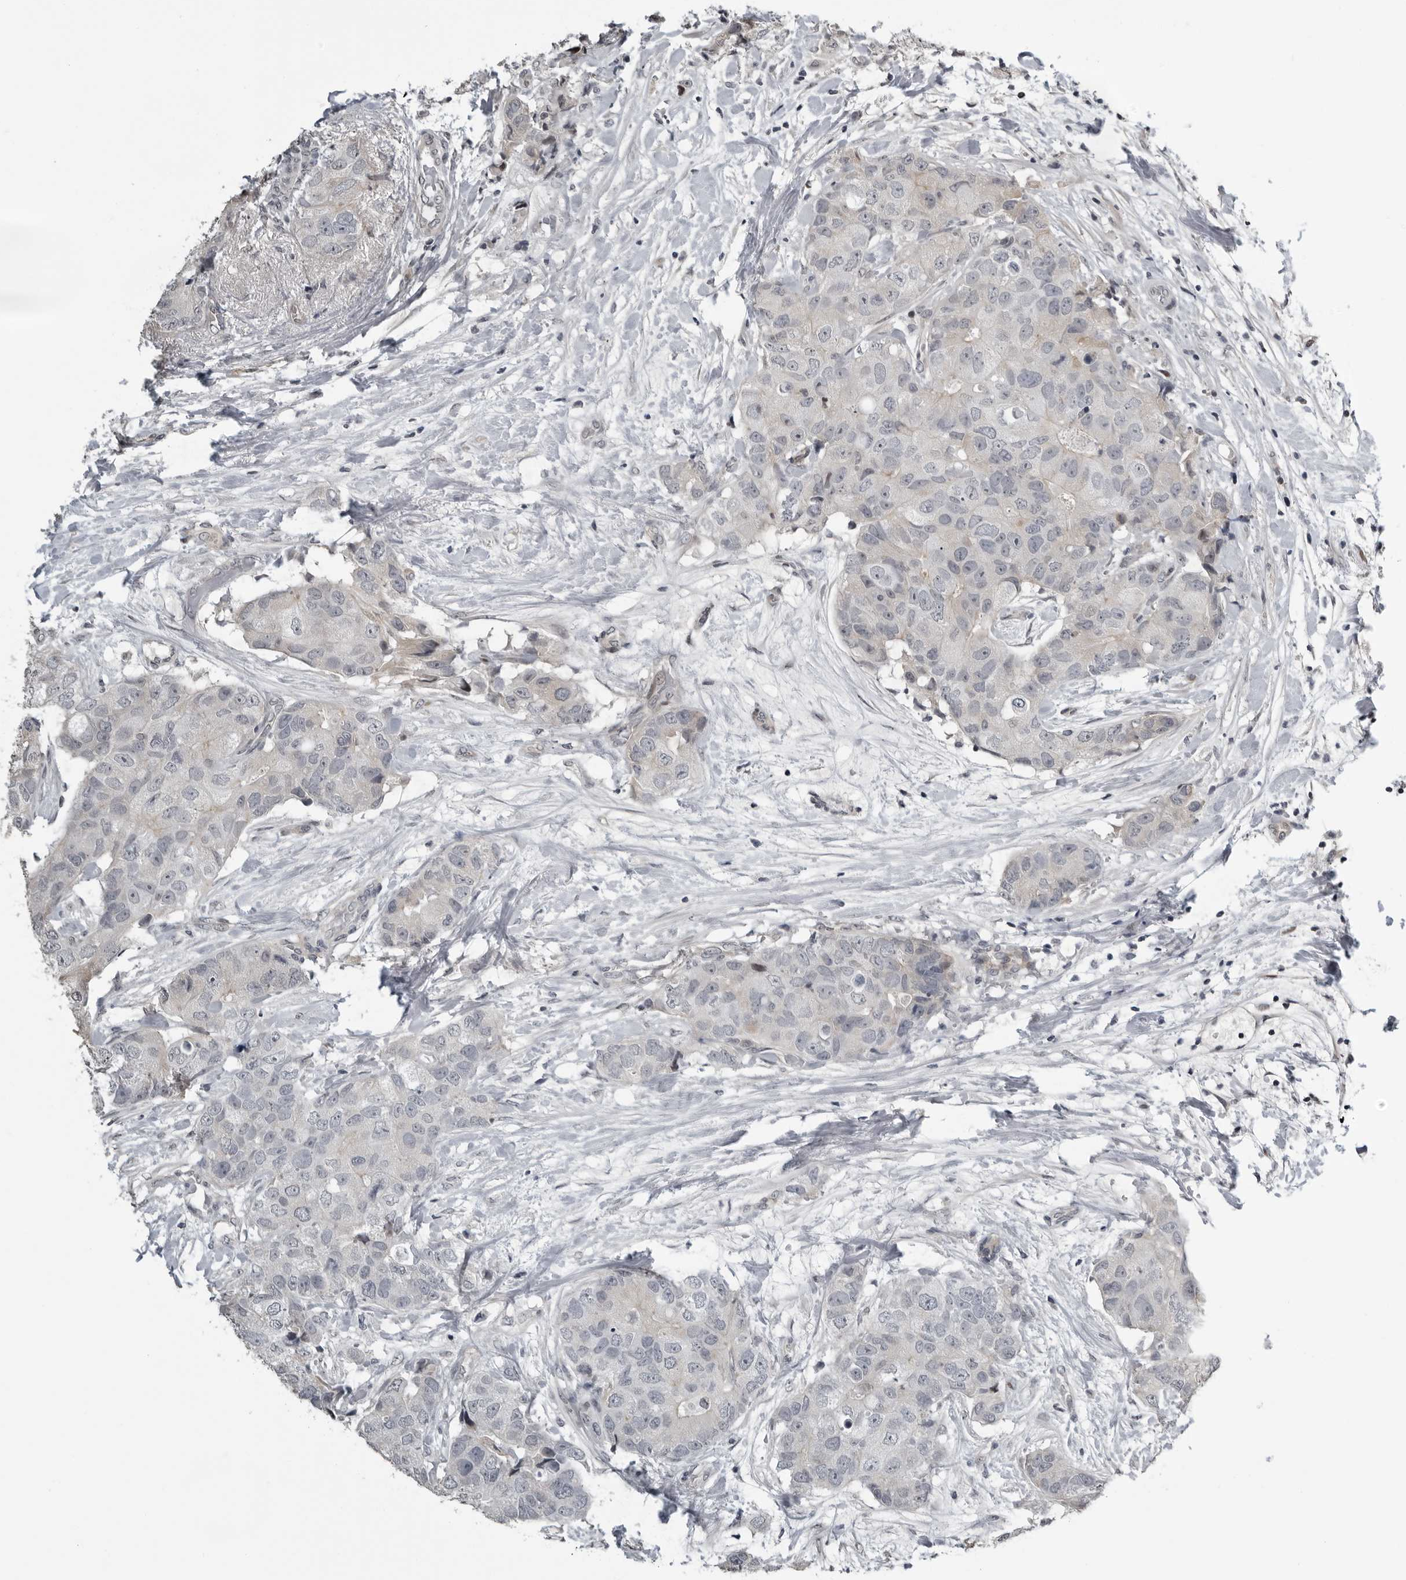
{"staining": {"intensity": "negative", "quantity": "none", "location": "none"}, "tissue": "breast cancer", "cell_type": "Tumor cells", "image_type": "cancer", "snomed": [{"axis": "morphology", "description": "Duct carcinoma"}, {"axis": "topography", "description": "Breast"}], "caption": "There is no significant expression in tumor cells of breast infiltrating ductal carcinoma. (DAB (3,3'-diaminobenzidine) immunohistochemistry with hematoxylin counter stain).", "gene": "PRRX2", "patient": {"sex": "female", "age": 62}}